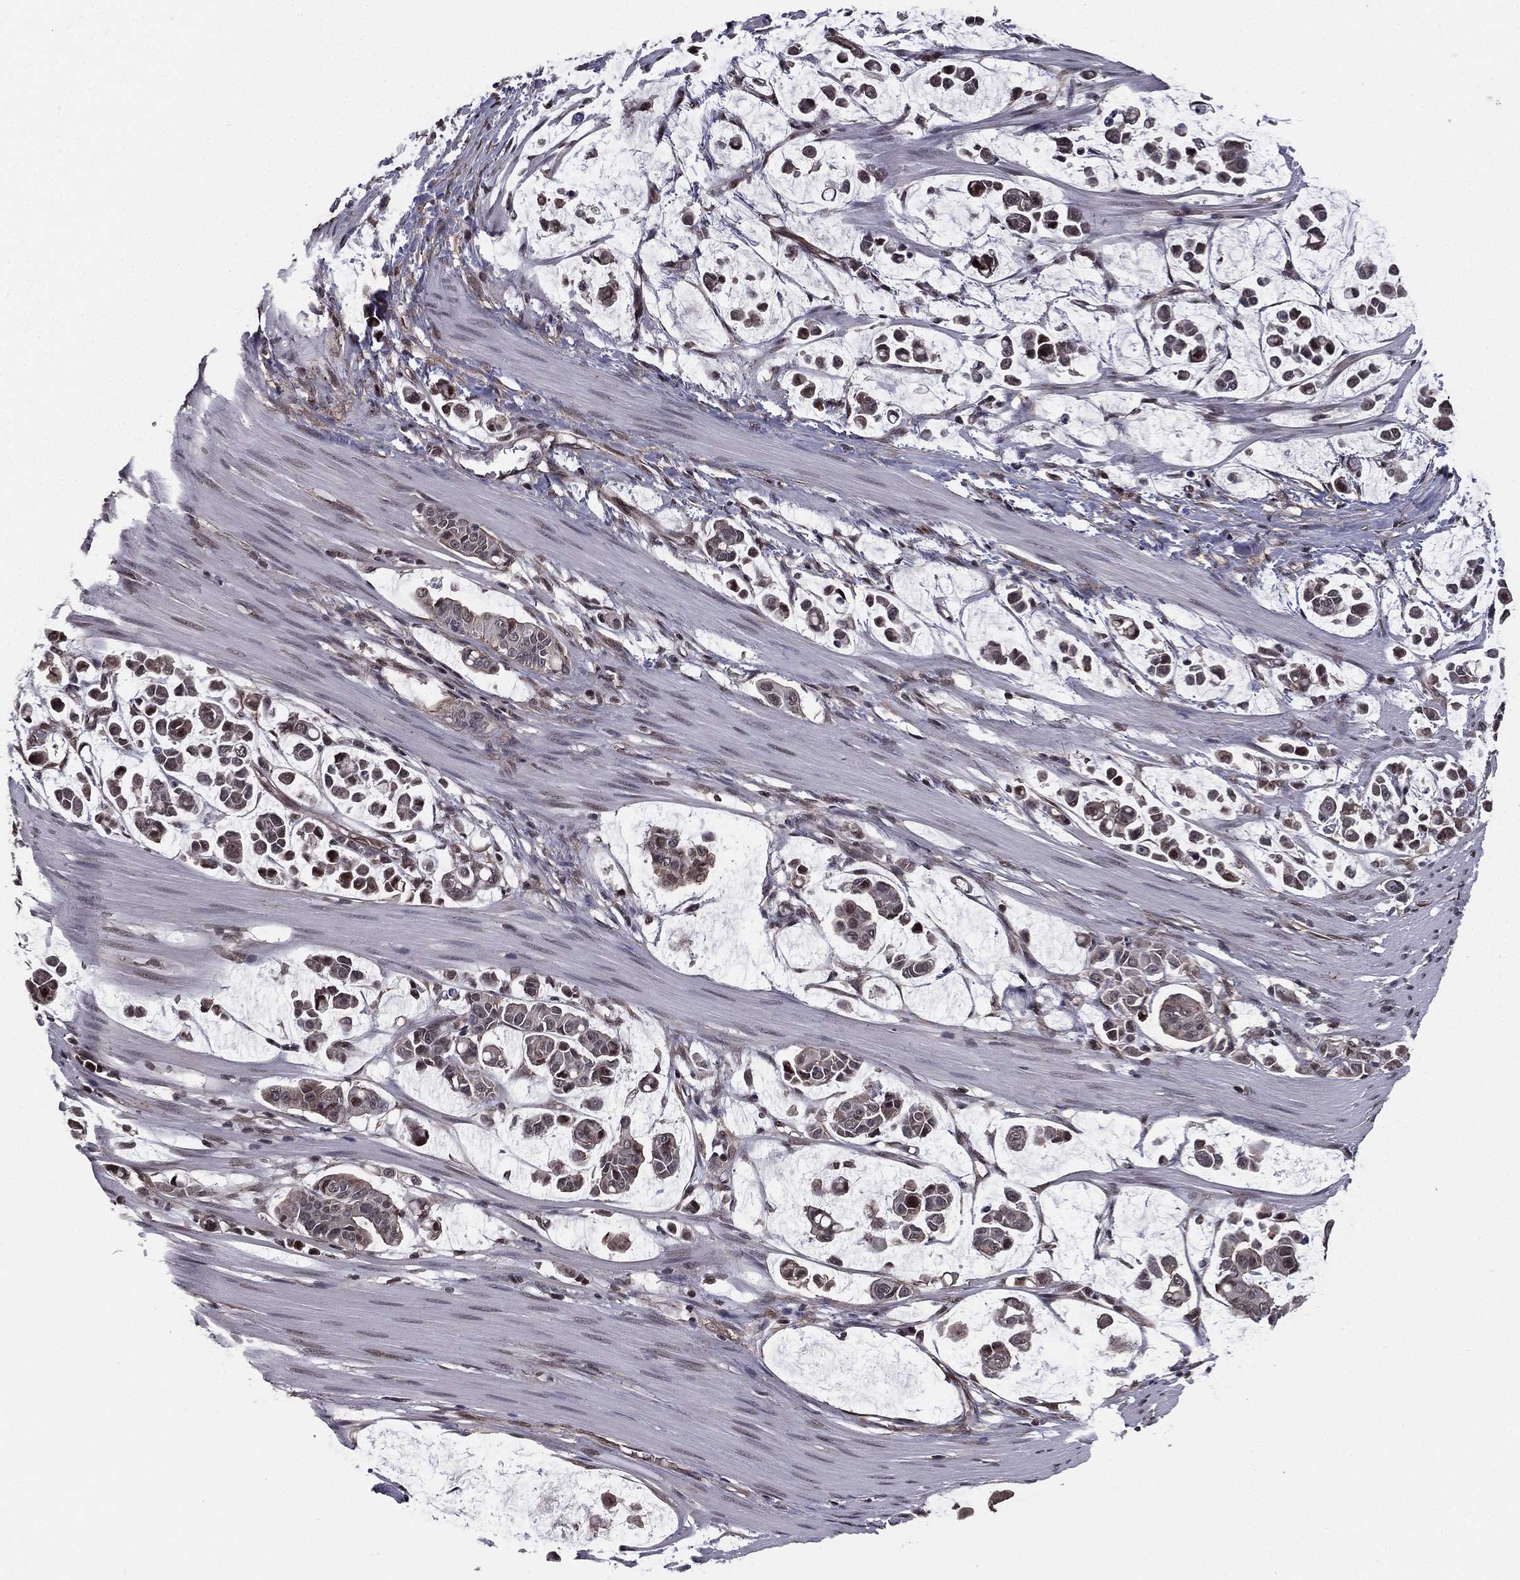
{"staining": {"intensity": "weak", "quantity": "25%-75%", "location": "cytoplasmic/membranous"}, "tissue": "stomach cancer", "cell_type": "Tumor cells", "image_type": "cancer", "snomed": [{"axis": "morphology", "description": "Adenocarcinoma, NOS"}, {"axis": "topography", "description": "Stomach"}], "caption": "Weak cytoplasmic/membranous expression is seen in approximately 25%-75% of tumor cells in stomach cancer (adenocarcinoma). (DAB = brown stain, brightfield microscopy at high magnification).", "gene": "RARB", "patient": {"sex": "male", "age": 82}}